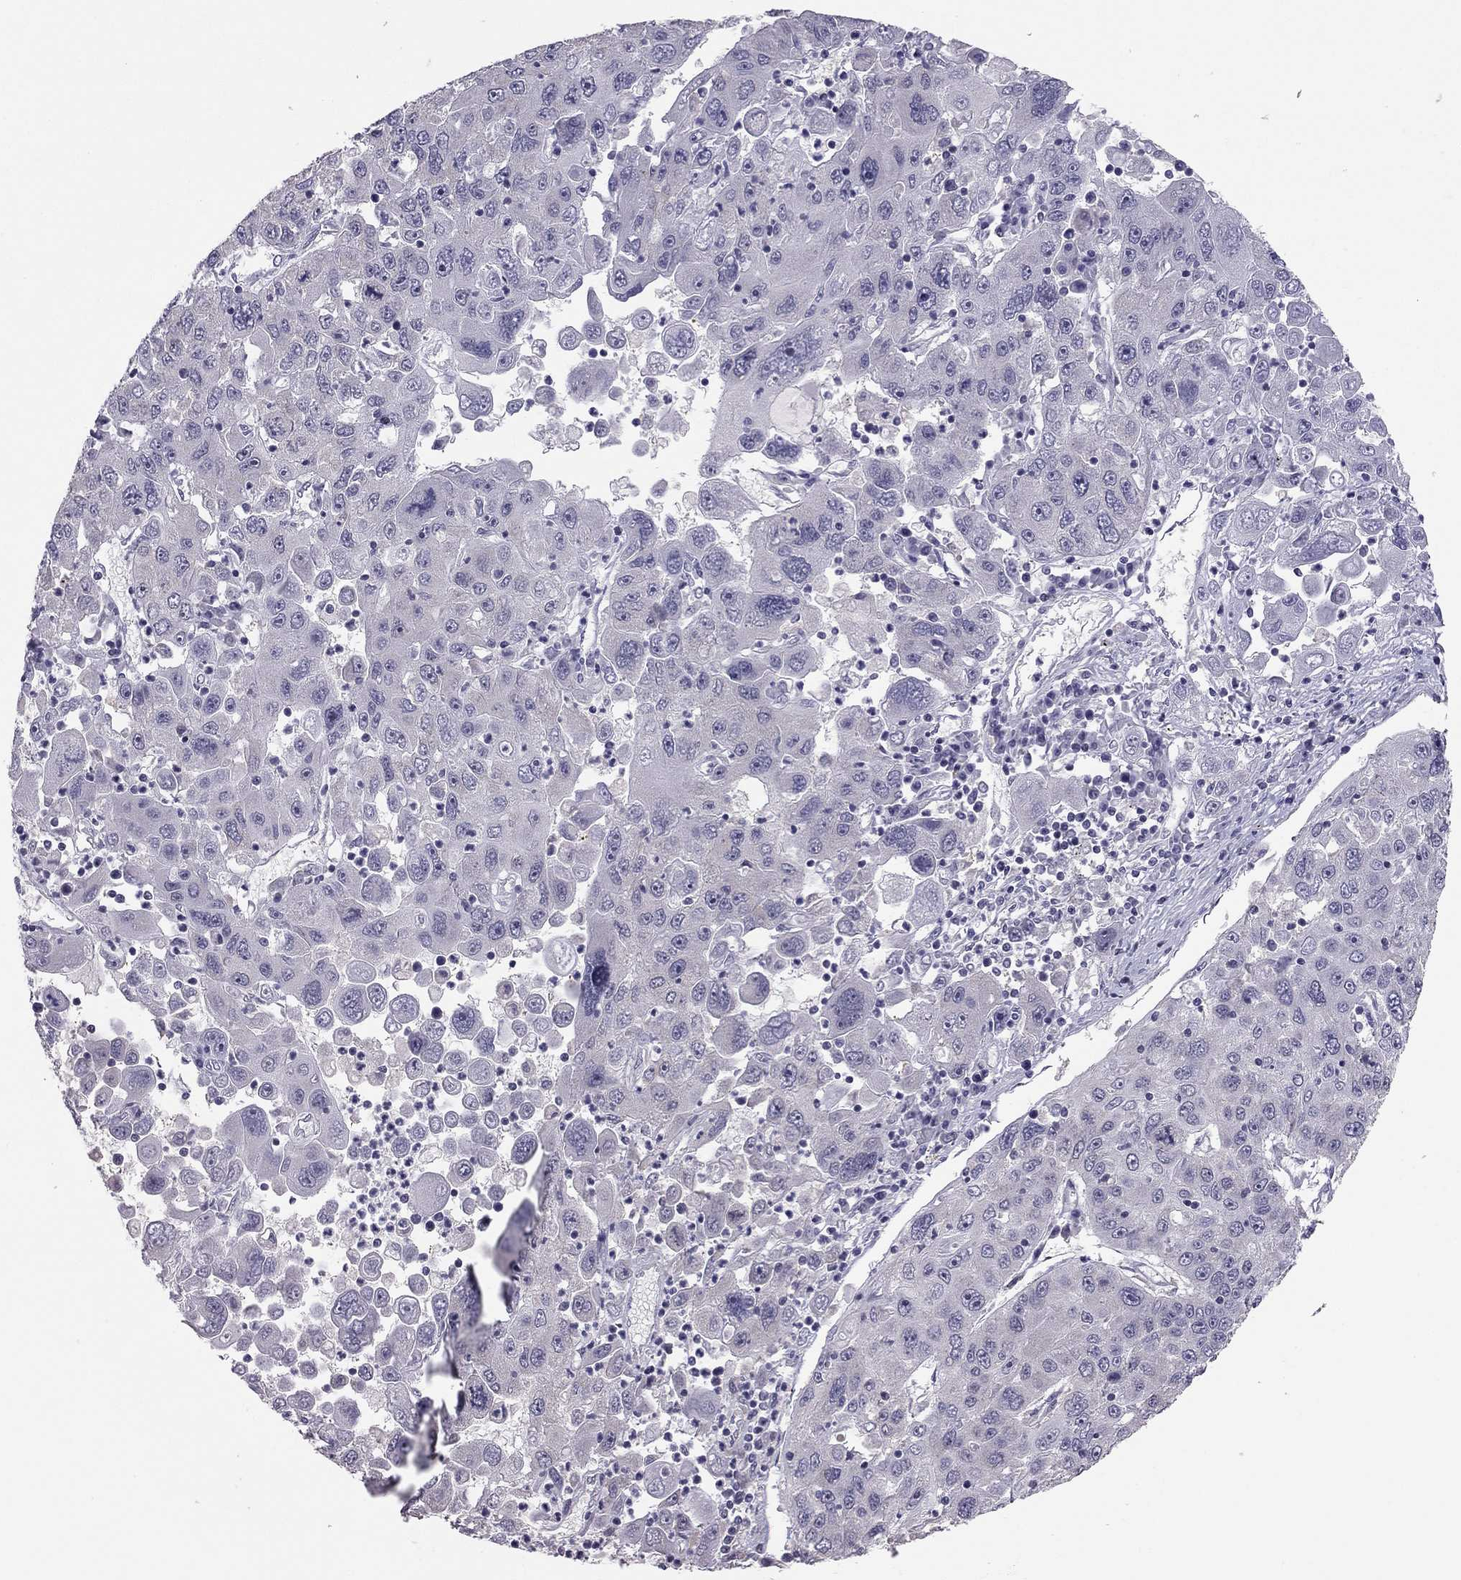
{"staining": {"intensity": "negative", "quantity": "none", "location": "none"}, "tissue": "stomach cancer", "cell_type": "Tumor cells", "image_type": "cancer", "snomed": [{"axis": "morphology", "description": "Adenocarcinoma, NOS"}, {"axis": "topography", "description": "Stomach"}], "caption": "This micrograph is of stomach adenocarcinoma stained with IHC to label a protein in brown with the nuclei are counter-stained blue. There is no staining in tumor cells.", "gene": "HSF2BP", "patient": {"sex": "male", "age": 56}}